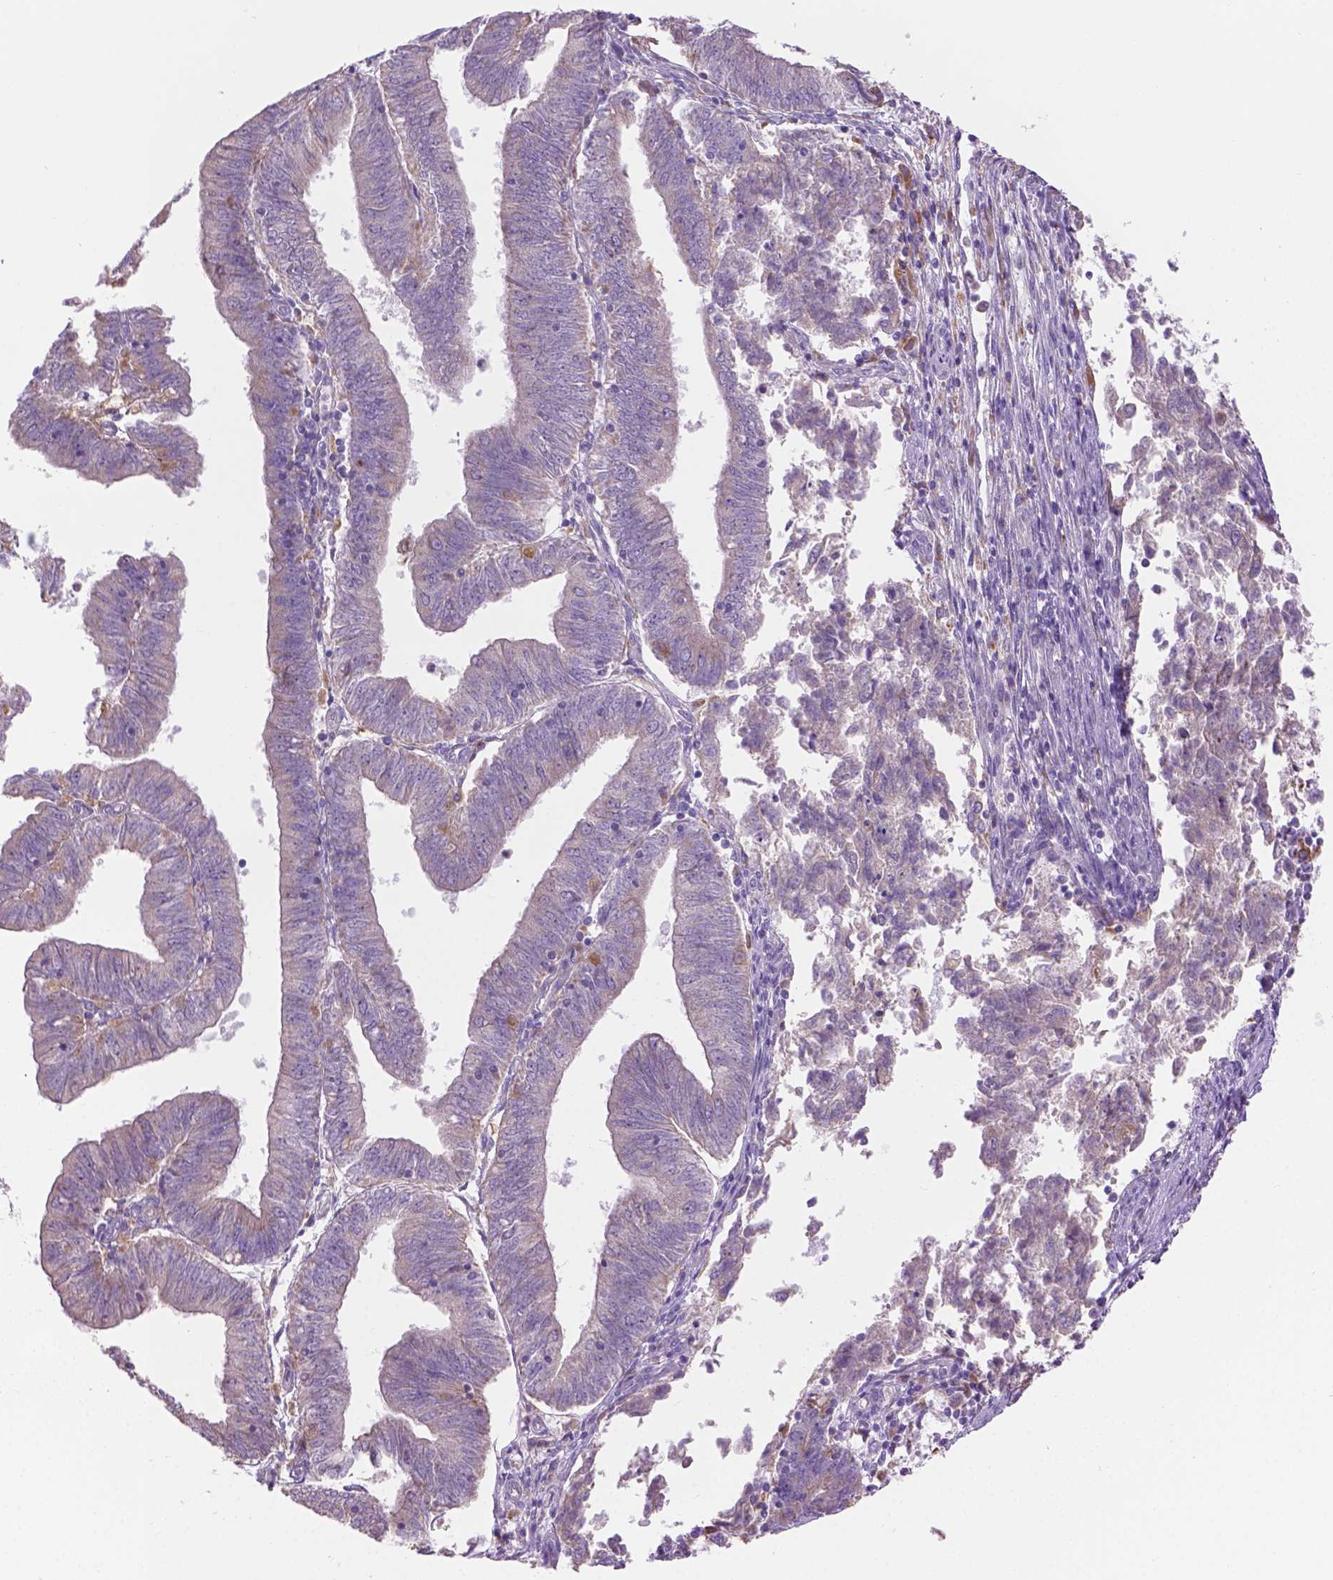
{"staining": {"intensity": "negative", "quantity": "none", "location": "none"}, "tissue": "endometrial cancer", "cell_type": "Tumor cells", "image_type": "cancer", "snomed": [{"axis": "morphology", "description": "Adenocarcinoma, NOS"}, {"axis": "topography", "description": "Endometrium"}], "caption": "Protein analysis of endometrial cancer demonstrates no significant staining in tumor cells. (Stains: DAB (3,3'-diaminobenzidine) immunohistochemistry (IHC) with hematoxylin counter stain, Microscopy: brightfield microscopy at high magnification).", "gene": "CDH7", "patient": {"sex": "female", "age": 82}}